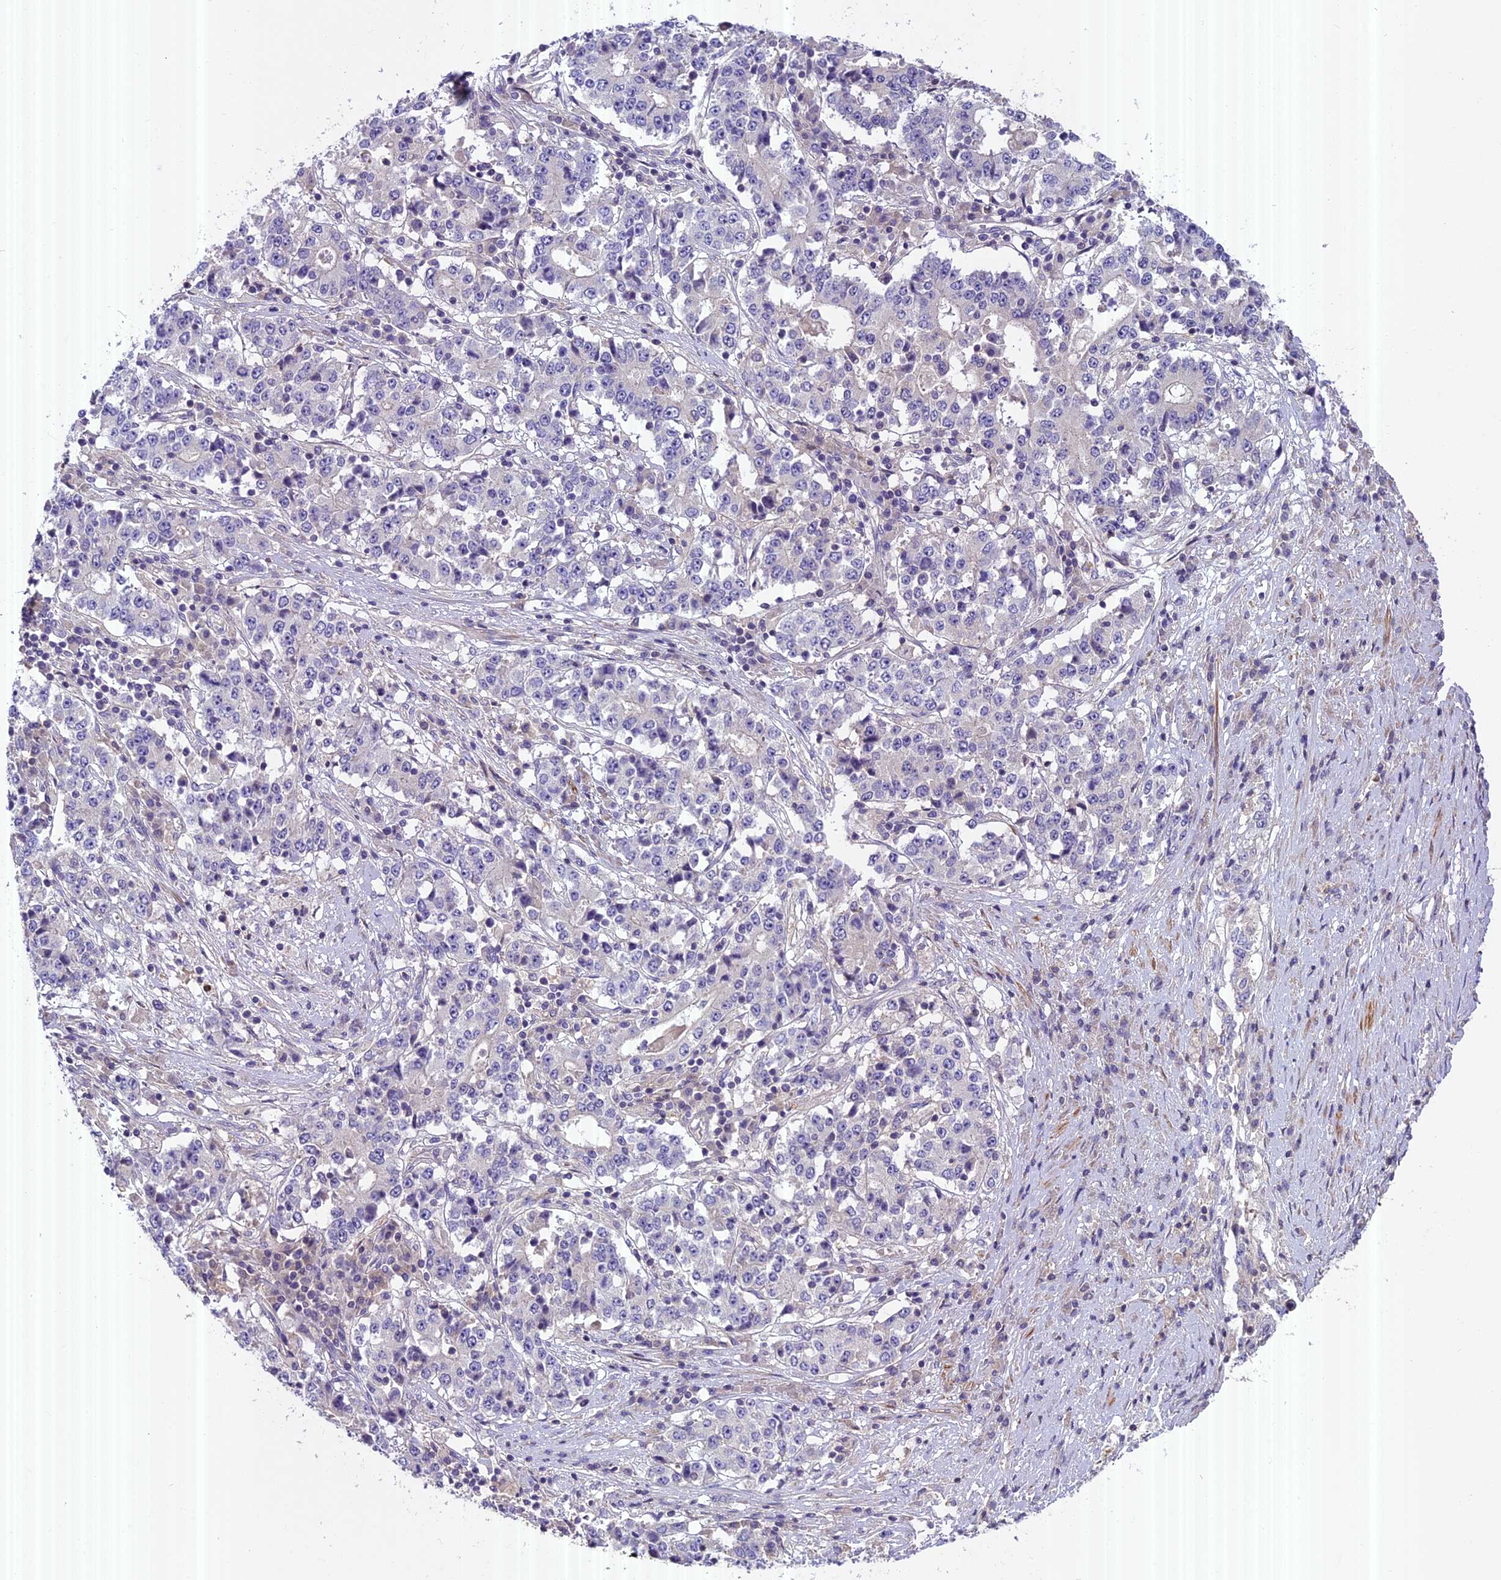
{"staining": {"intensity": "negative", "quantity": "none", "location": "none"}, "tissue": "stomach cancer", "cell_type": "Tumor cells", "image_type": "cancer", "snomed": [{"axis": "morphology", "description": "Adenocarcinoma, NOS"}, {"axis": "topography", "description": "Stomach"}], "caption": "The image displays no significant positivity in tumor cells of stomach cancer (adenocarcinoma). (Stains: DAB immunohistochemistry (IHC) with hematoxylin counter stain, Microscopy: brightfield microscopy at high magnification).", "gene": "FAM98C", "patient": {"sex": "male", "age": 59}}